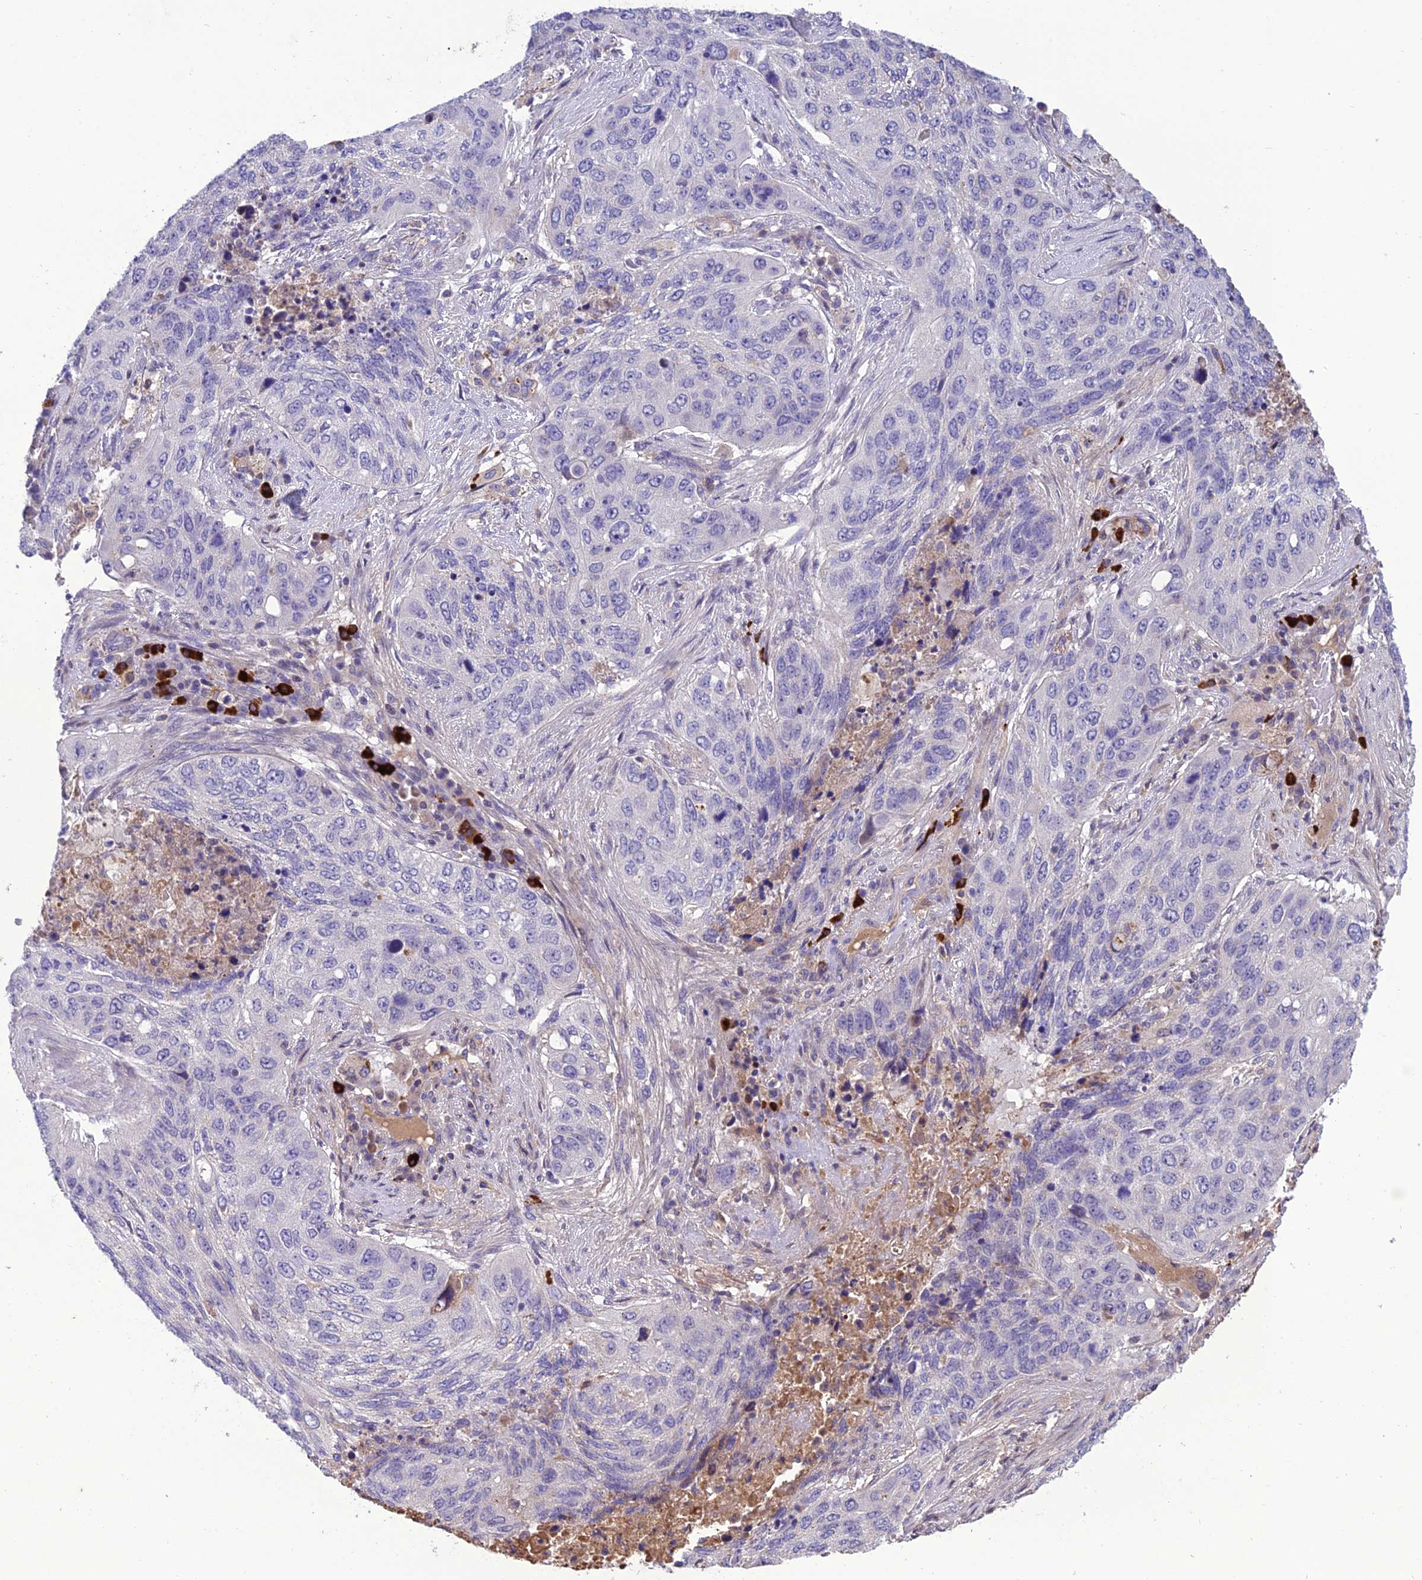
{"staining": {"intensity": "negative", "quantity": "none", "location": "none"}, "tissue": "lung cancer", "cell_type": "Tumor cells", "image_type": "cancer", "snomed": [{"axis": "morphology", "description": "Squamous cell carcinoma, NOS"}, {"axis": "topography", "description": "Lung"}], "caption": "DAB (3,3'-diaminobenzidine) immunohistochemical staining of lung squamous cell carcinoma demonstrates no significant expression in tumor cells.", "gene": "MIOS", "patient": {"sex": "female", "age": 63}}